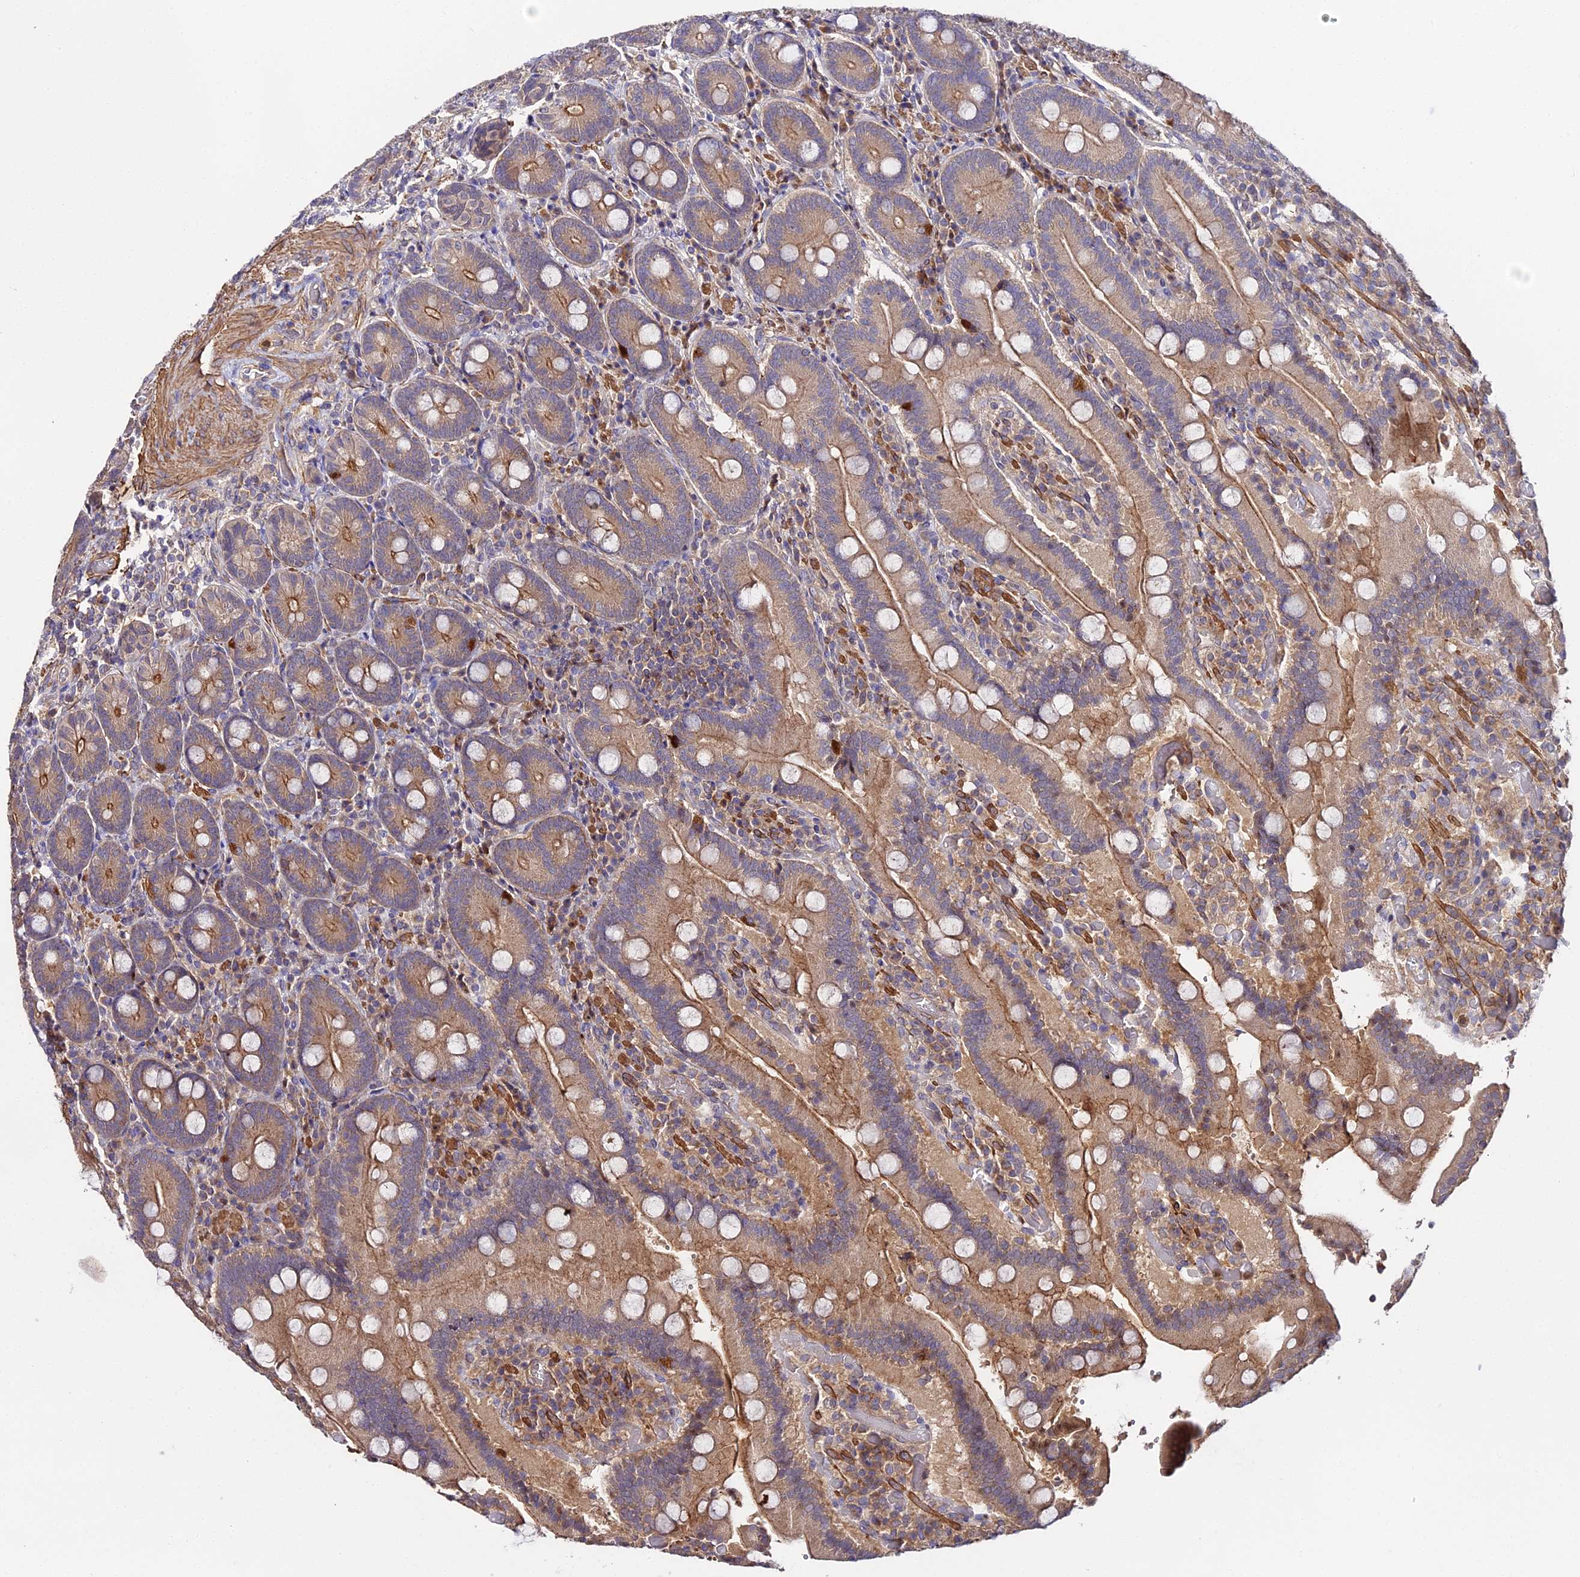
{"staining": {"intensity": "moderate", "quantity": ">75%", "location": "cytoplasmic/membranous"}, "tissue": "duodenum", "cell_type": "Glandular cells", "image_type": "normal", "snomed": [{"axis": "morphology", "description": "Normal tissue, NOS"}, {"axis": "topography", "description": "Duodenum"}], "caption": "Immunohistochemistry micrograph of unremarkable human duodenum stained for a protein (brown), which displays medium levels of moderate cytoplasmic/membranous positivity in approximately >75% of glandular cells.", "gene": "TRIM26", "patient": {"sex": "female", "age": 62}}